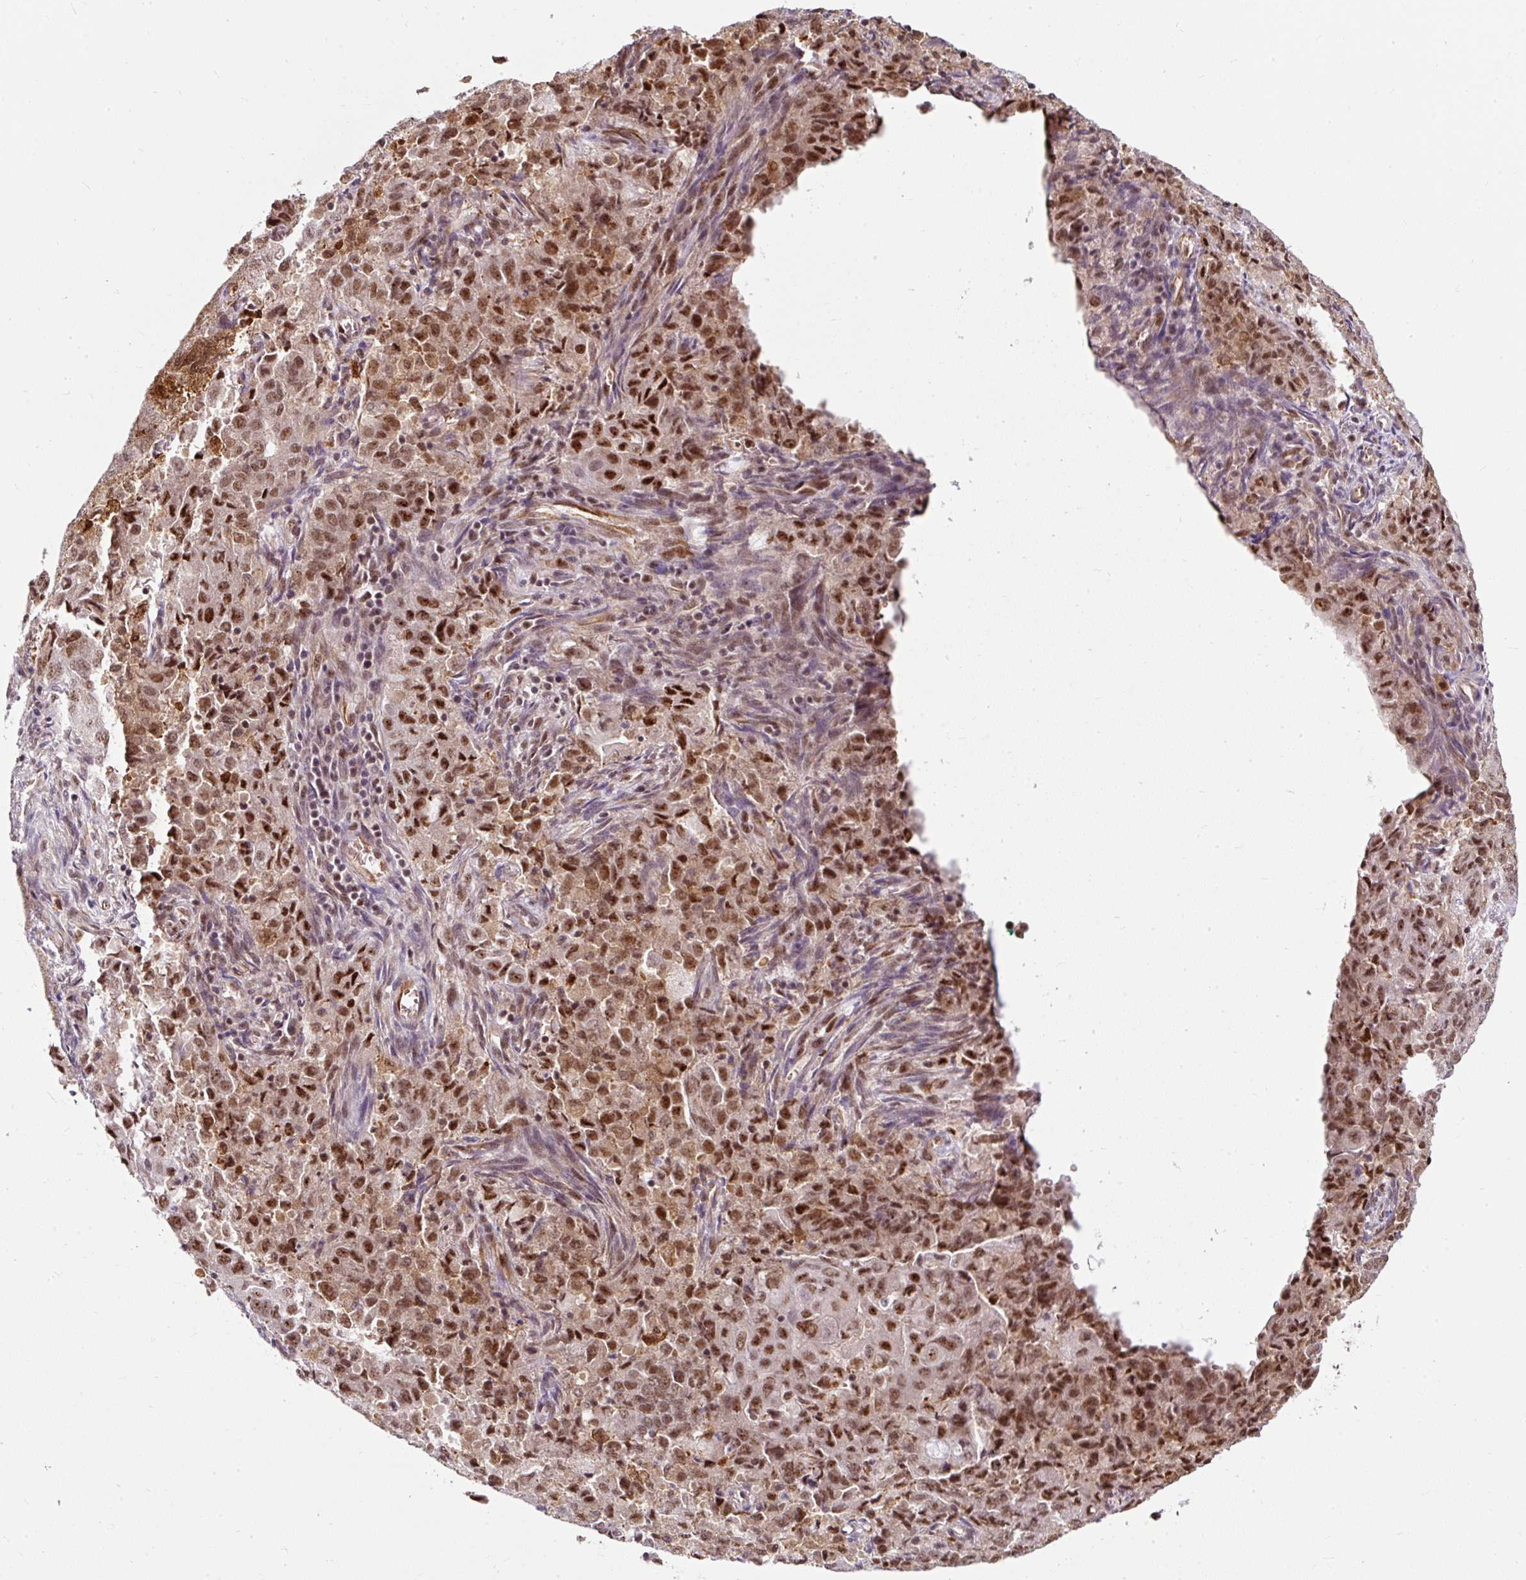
{"staining": {"intensity": "strong", "quantity": ">75%", "location": "nuclear"}, "tissue": "endometrial cancer", "cell_type": "Tumor cells", "image_type": "cancer", "snomed": [{"axis": "morphology", "description": "Adenocarcinoma, NOS"}, {"axis": "topography", "description": "Endometrium"}], "caption": "Immunohistochemistry micrograph of neoplastic tissue: endometrial cancer (adenocarcinoma) stained using IHC reveals high levels of strong protein expression localized specifically in the nuclear of tumor cells, appearing as a nuclear brown color.", "gene": "LUC7L2", "patient": {"sex": "female", "age": 72}}